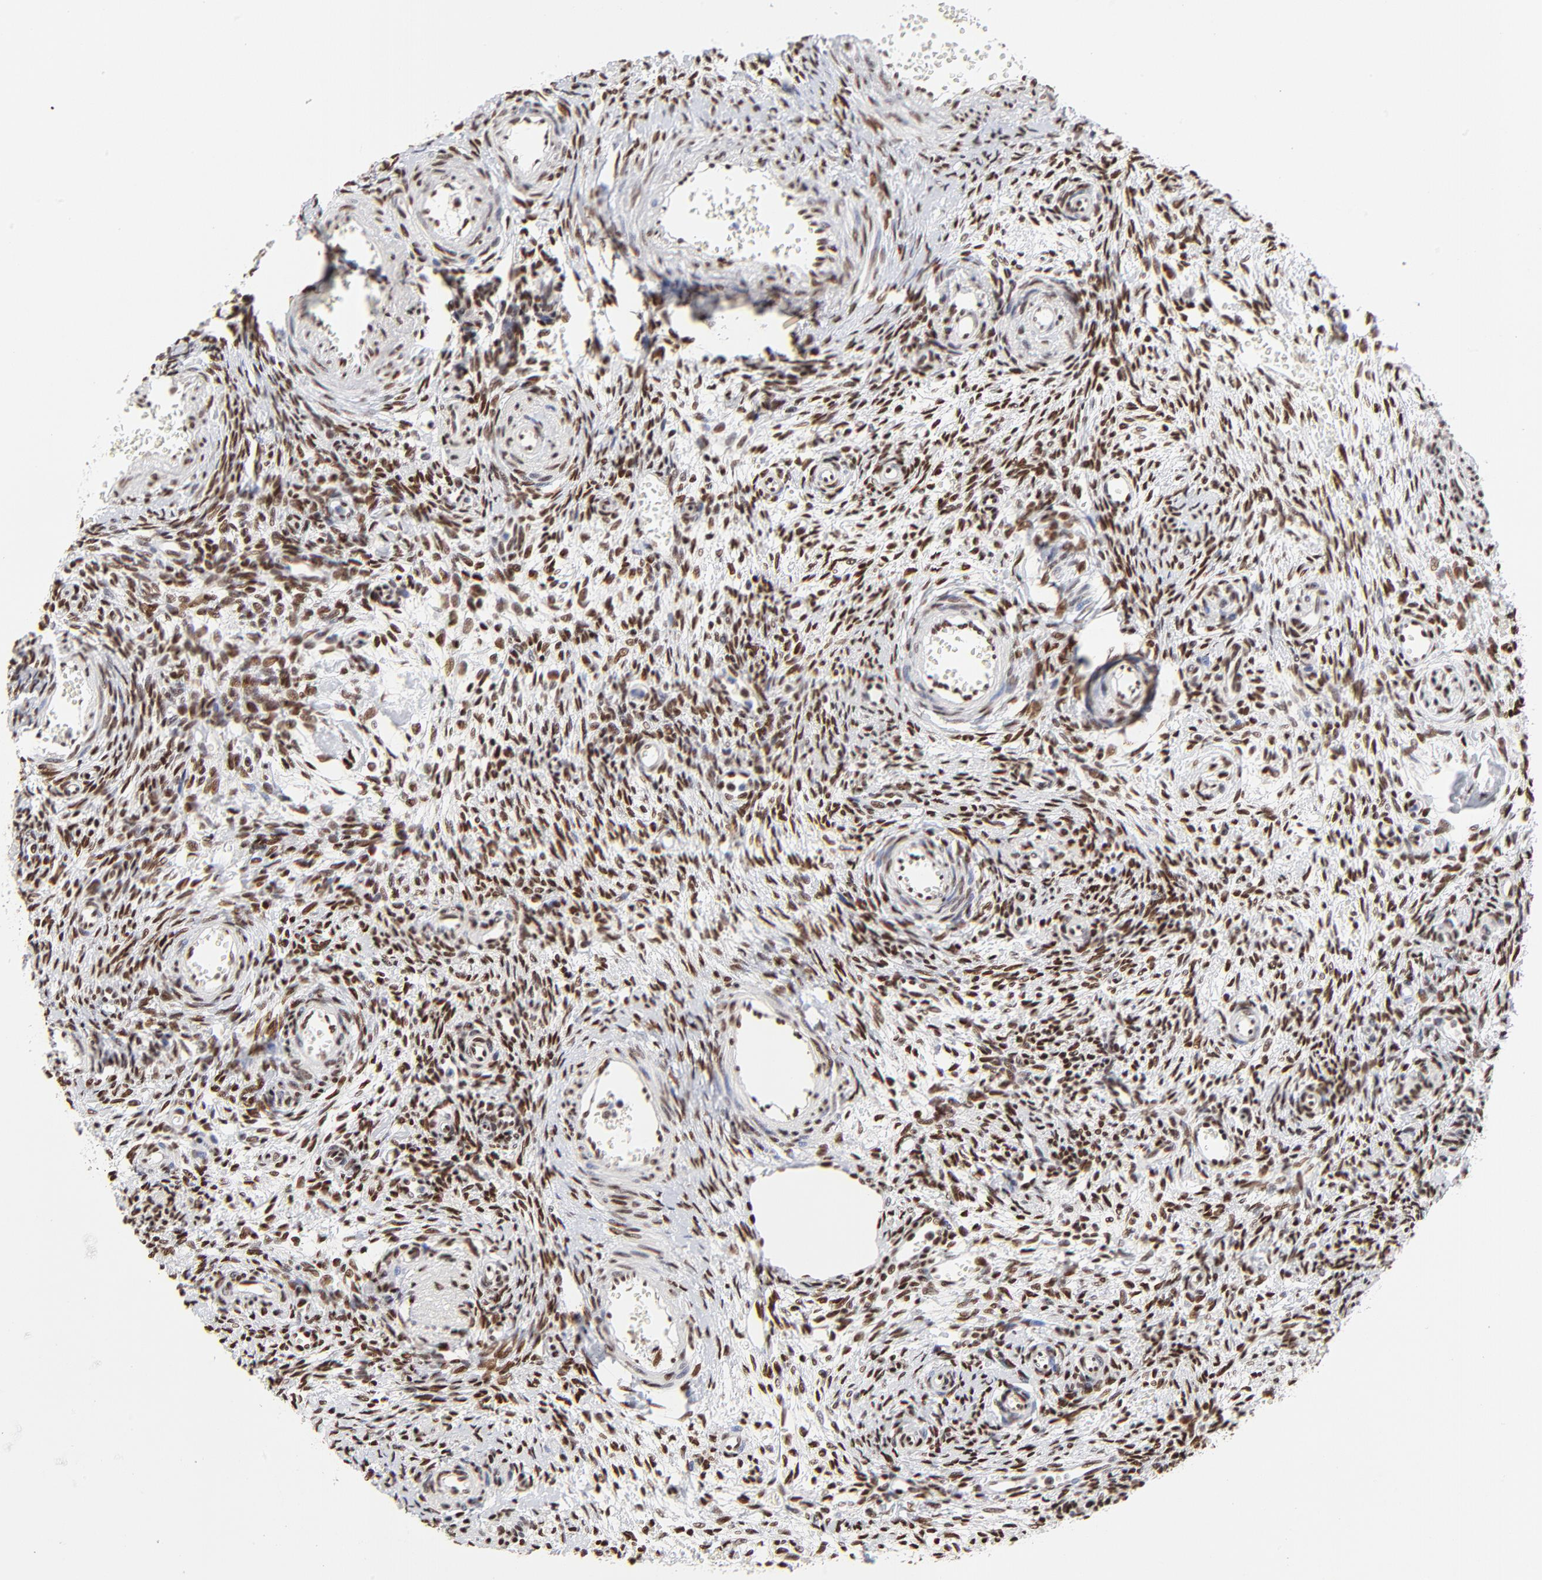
{"staining": {"intensity": "strong", "quantity": ">75%", "location": "nuclear"}, "tissue": "ovary", "cell_type": "Follicle cells", "image_type": "normal", "snomed": [{"axis": "morphology", "description": "Normal tissue, NOS"}, {"axis": "topography", "description": "Ovary"}], "caption": "This micrograph displays immunohistochemistry staining of unremarkable ovary, with high strong nuclear positivity in about >75% of follicle cells.", "gene": "ZMYM3", "patient": {"sex": "female", "age": 39}}